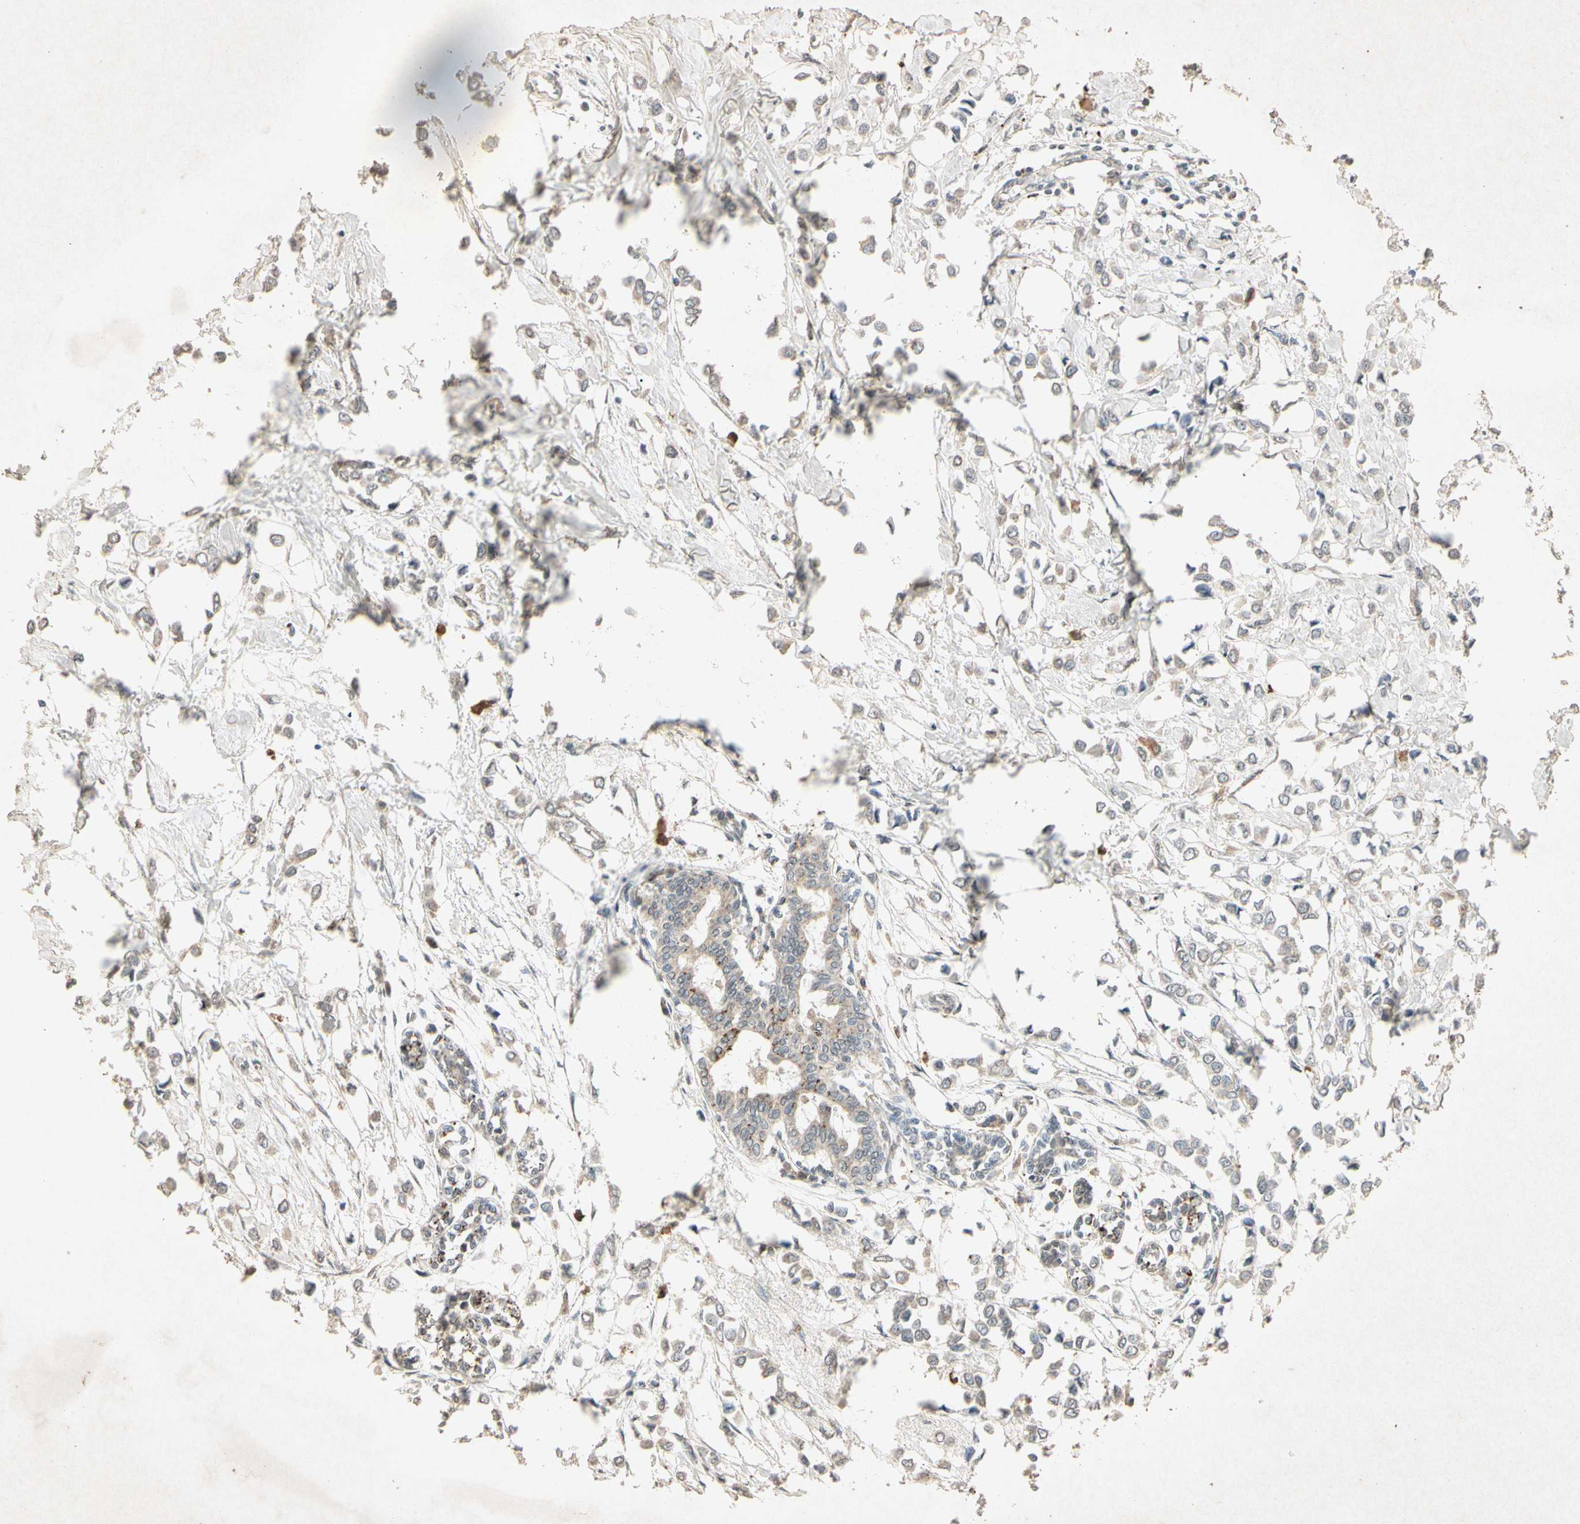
{"staining": {"intensity": "weak", "quantity": "25%-75%", "location": "cytoplasmic/membranous"}, "tissue": "breast cancer", "cell_type": "Tumor cells", "image_type": "cancer", "snomed": [{"axis": "morphology", "description": "Lobular carcinoma"}, {"axis": "topography", "description": "Breast"}], "caption": "Breast lobular carcinoma was stained to show a protein in brown. There is low levels of weak cytoplasmic/membranous expression in about 25%-75% of tumor cells.", "gene": "MSRB1", "patient": {"sex": "female", "age": 51}}